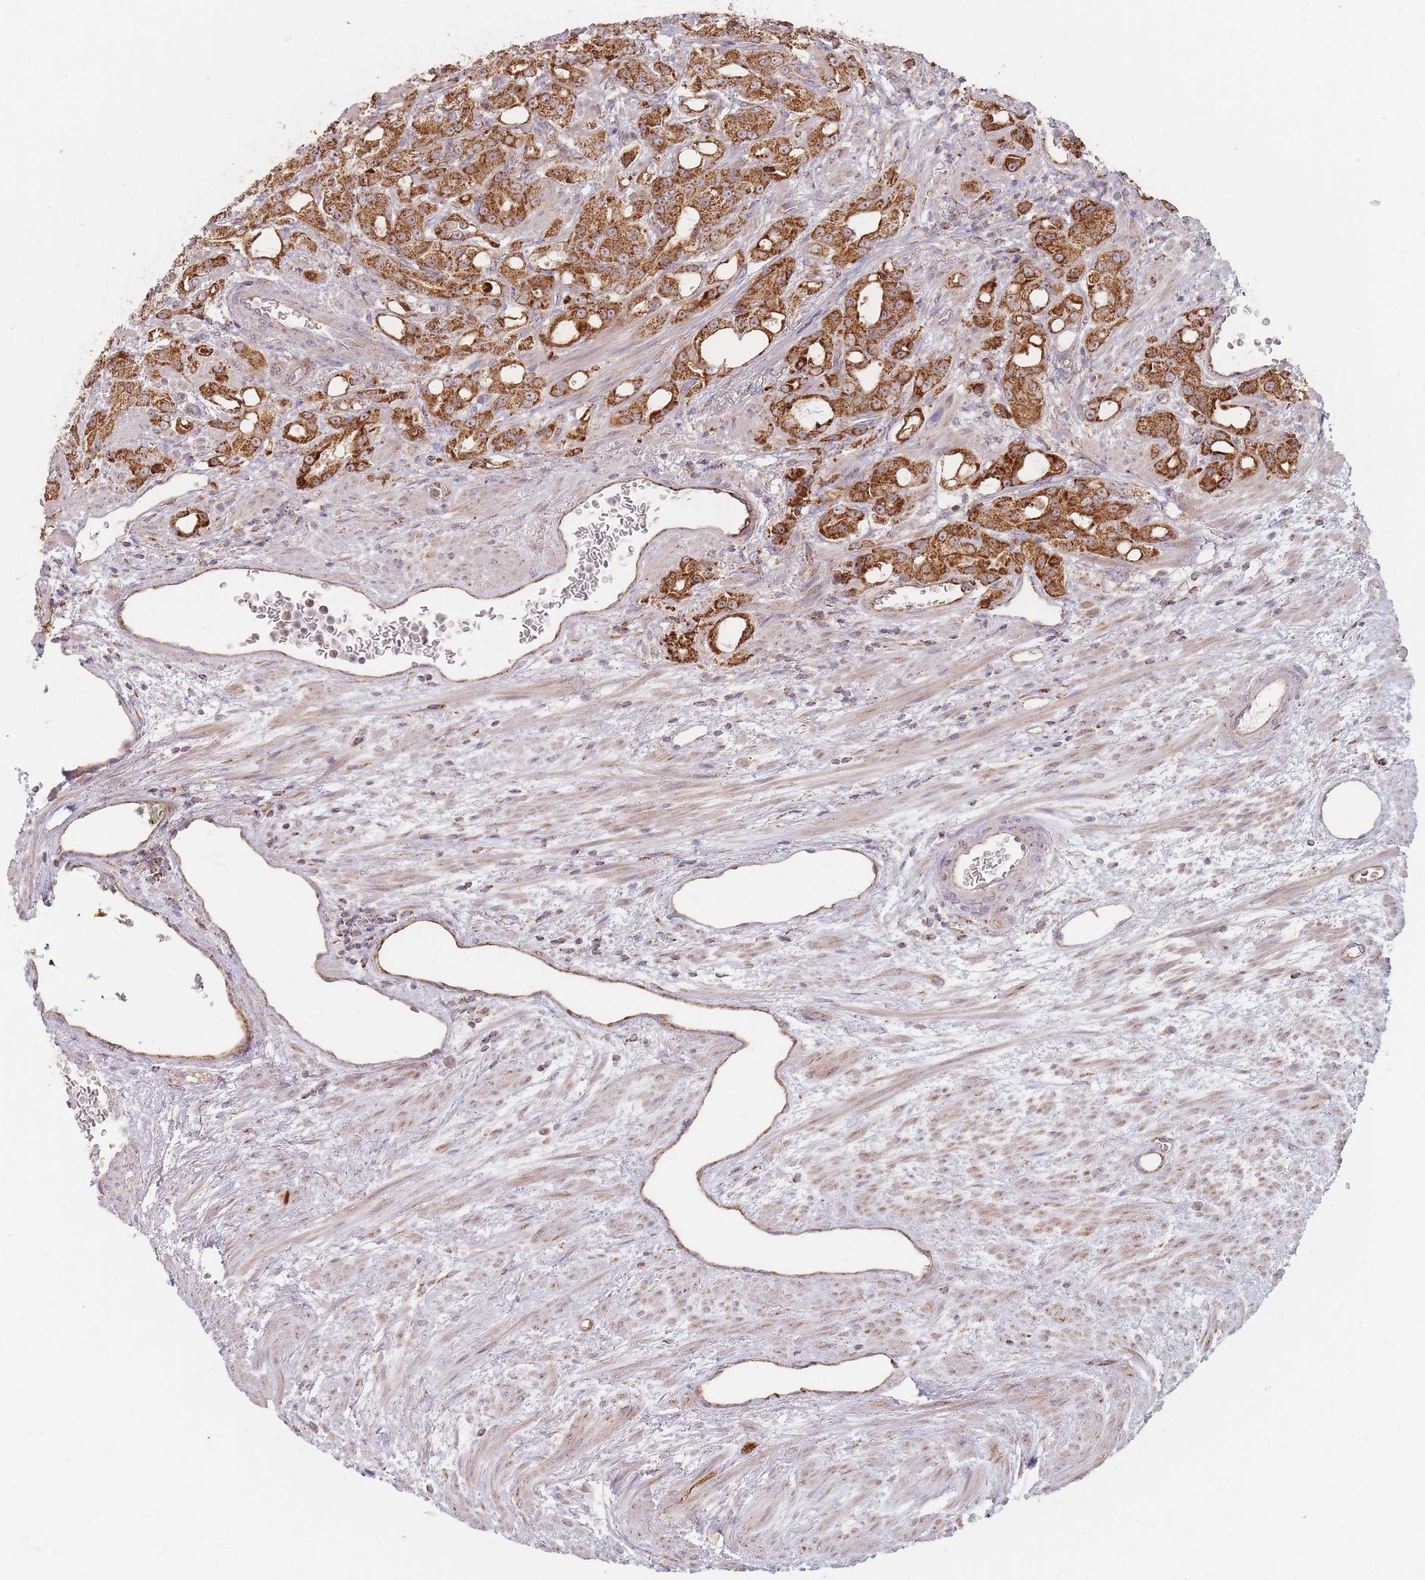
{"staining": {"intensity": "strong", "quantity": ">75%", "location": "cytoplasmic/membranous"}, "tissue": "prostate cancer", "cell_type": "Tumor cells", "image_type": "cancer", "snomed": [{"axis": "morphology", "description": "Adenocarcinoma, High grade"}, {"axis": "topography", "description": "Prostate"}], "caption": "DAB immunohistochemical staining of human prostate high-grade adenocarcinoma reveals strong cytoplasmic/membranous protein positivity in approximately >75% of tumor cells.", "gene": "ESRP2", "patient": {"sex": "male", "age": 69}}